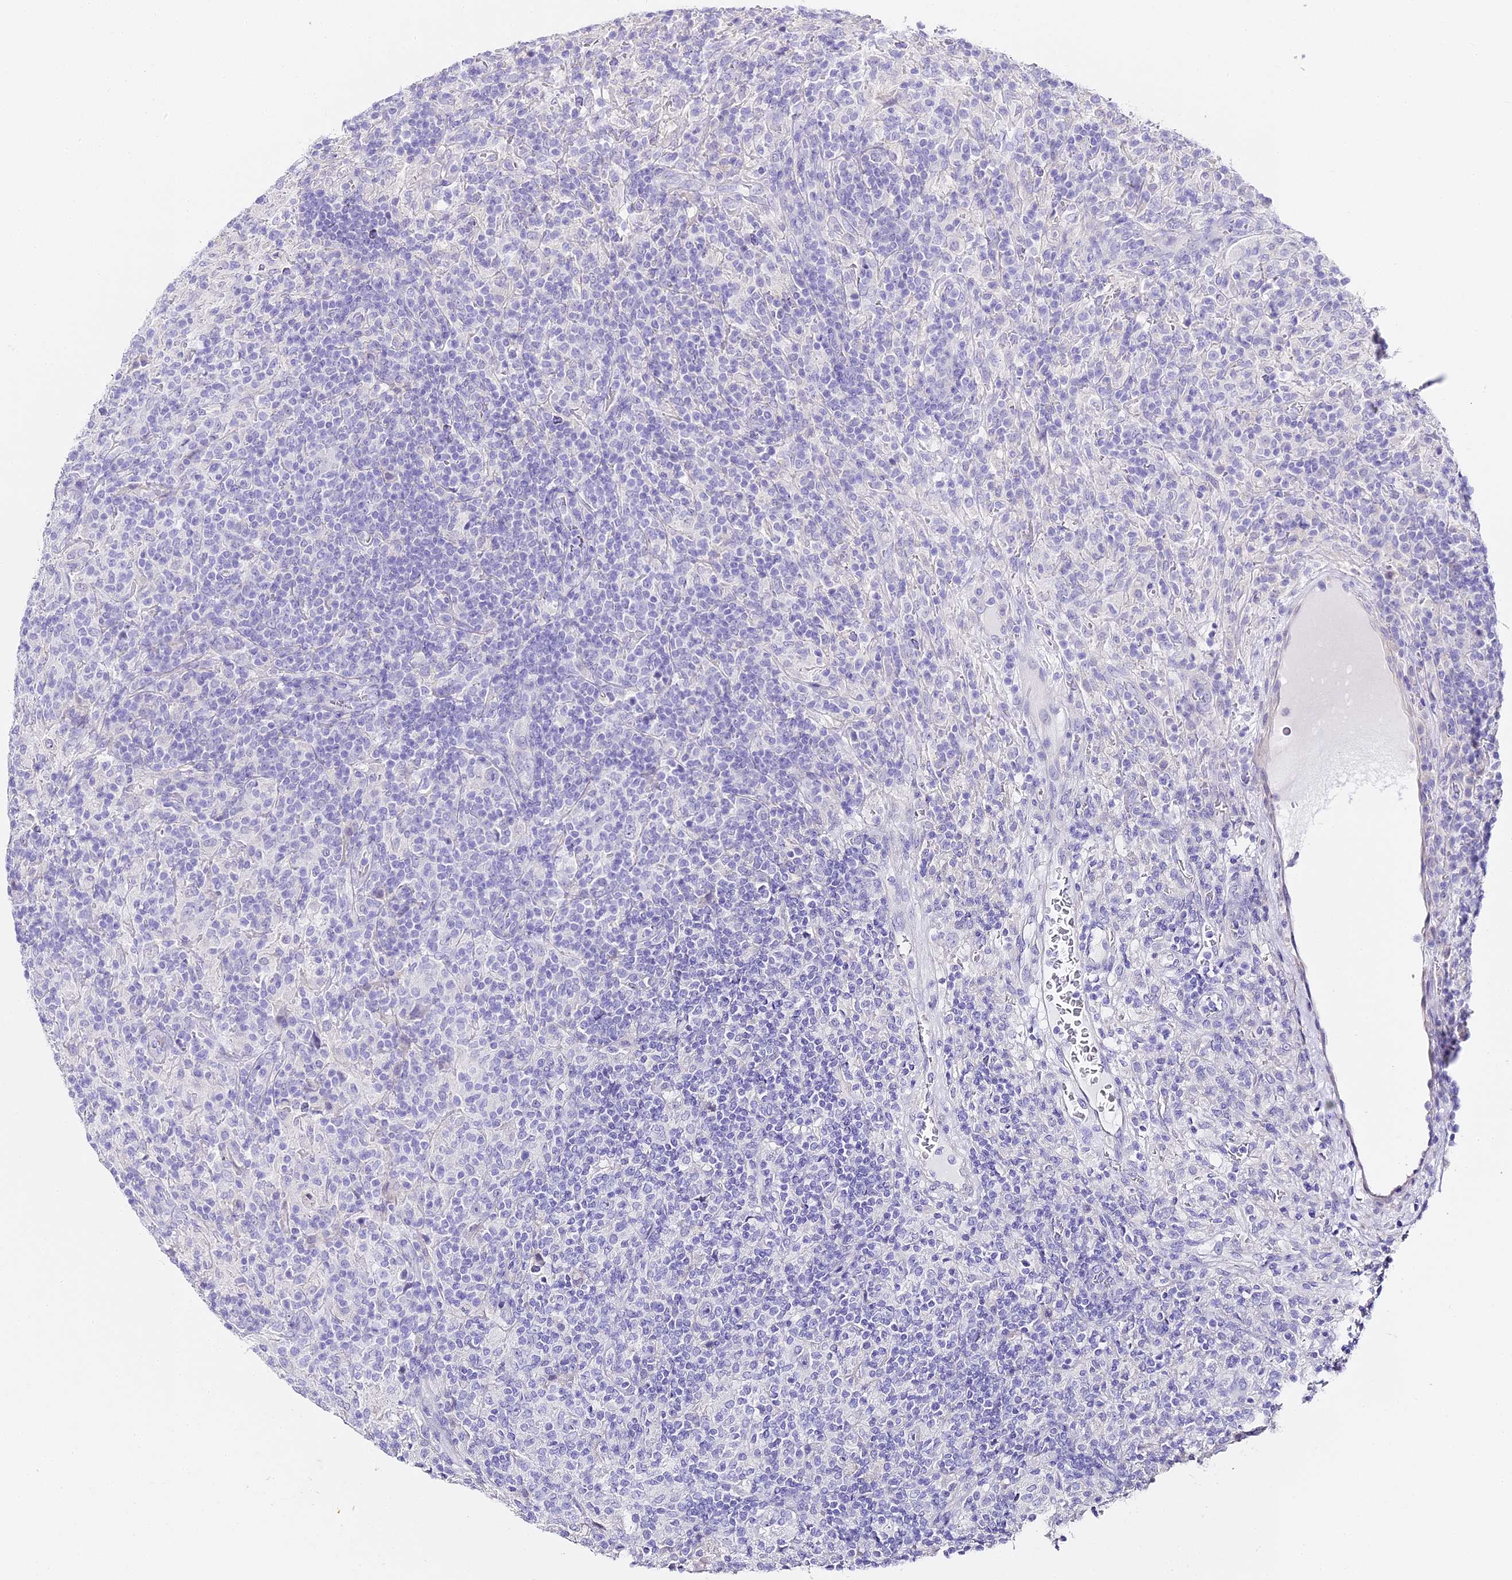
{"staining": {"intensity": "negative", "quantity": "none", "location": "none"}, "tissue": "lymphoma", "cell_type": "Tumor cells", "image_type": "cancer", "snomed": [{"axis": "morphology", "description": "Hodgkin's disease, NOS"}, {"axis": "topography", "description": "Lymph node"}], "caption": "Tumor cells are negative for brown protein staining in Hodgkin's disease.", "gene": "ABHD14A-ACY1", "patient": {"sex": "male", "age": 70}}